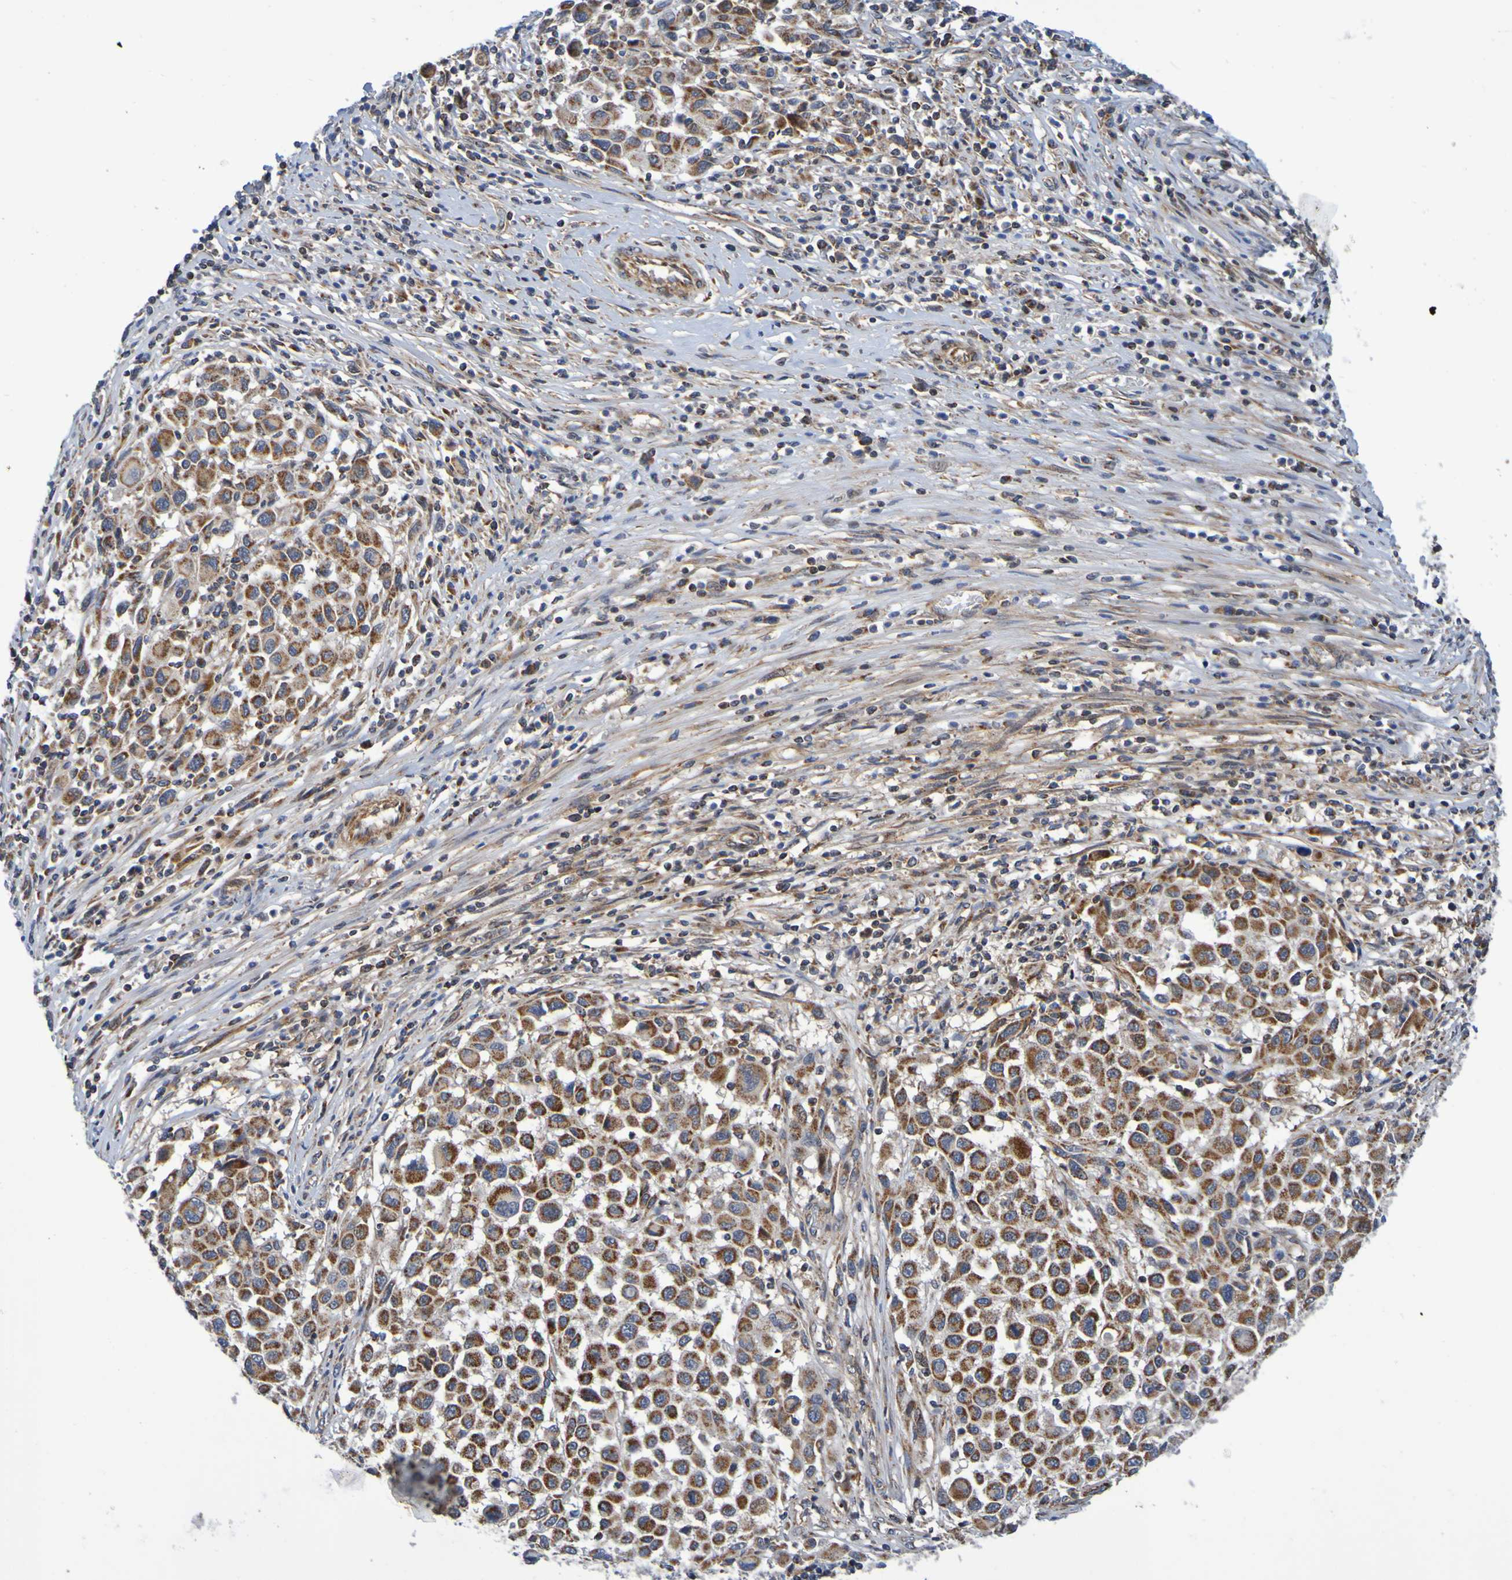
{"staining": {"intensity": "strong", "quantity": ">75%", "location": "cytoplasmic/membranous"}, "tissue": "melanoma", "cell_type": "Tumor cells", "image_type": "cancer", "snomed": [{"axis": "morphology", "description": "Malignant melanoma, Metastatic site"}, {"axis": "topography", "description": "Lymph node"}], "caption": "A micrograph of human melanoma stained for a protein demonstrates strong cytoplasmic/membranous brown staining in tumor cells. (IHC, brightfield microscopy, high magnification).", "gene": "CCDC51", "patient": {"sex": "male", "age": 61}}